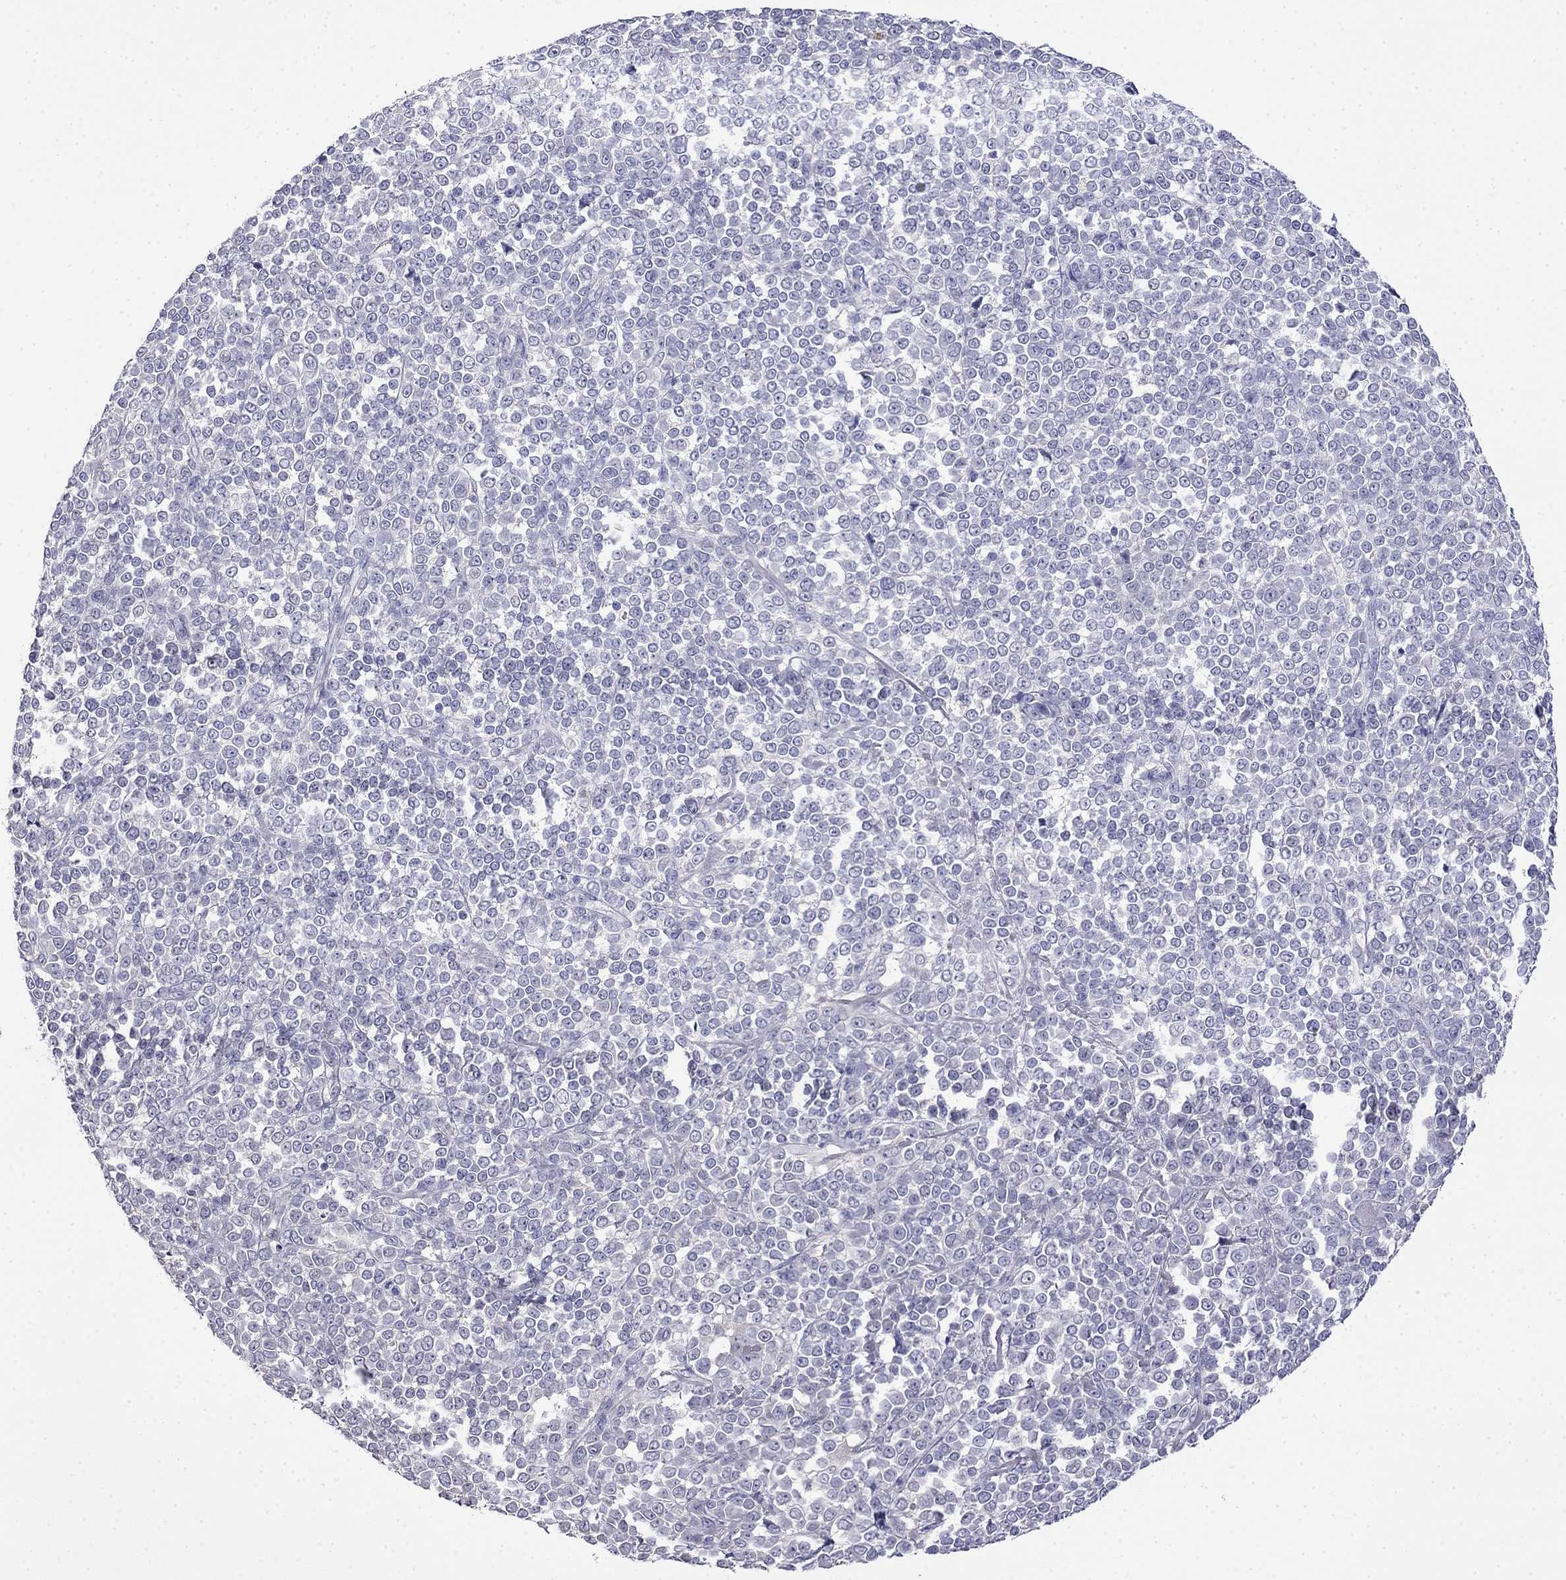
{"staining": {"intensity": "negative", "quantity": "none", "location": "none"}, "tissue": "melanoma", "cell_type": "Tumor cells", "image_type": "cancer", "snomed": [{"axis": "morphology", "description": "Malignant melanoma, NOS"}, {"axis": "topography", "description": "Skin"}], "caption": "Tumor cells show no significant staining in malignant melanoma. (DAB immunohistochemistry, high magnification).", "gene": "GUCA1B", "patient": {"sex": "female", "age": 95}}